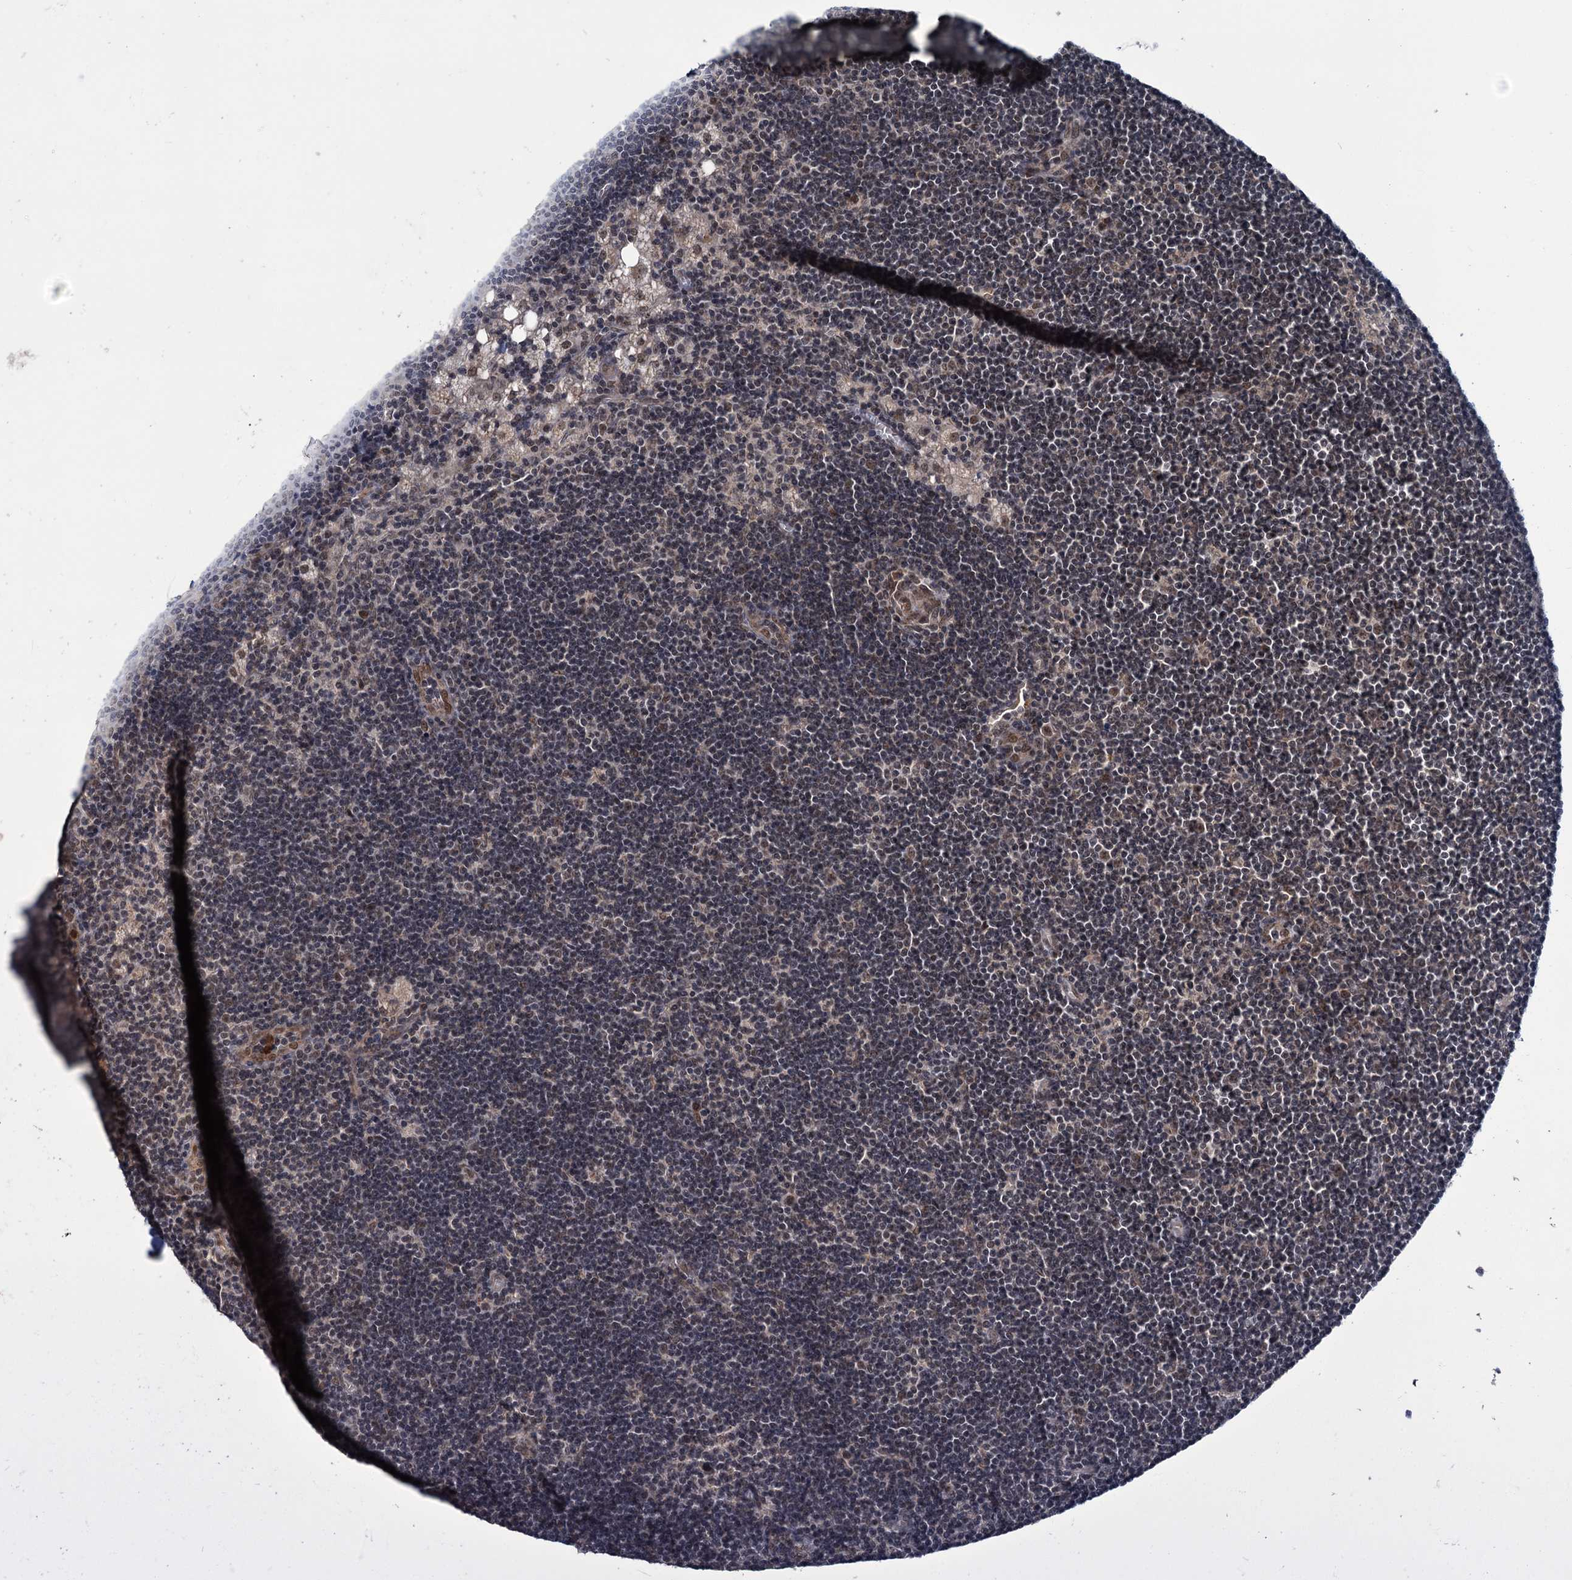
{"staining": {"intensity": "moderate", "quantity": "<25%", "location": "nuclear"}, "tissue": "lymph node", "cell_type": "Germinal center cells", "image_type": "normal", "snomed": [{"axis": "morphology", "description": "Normal tissue, NOS"}, {"axis": "topography", "description": "Lymph node"}], "caption": "The photomicrograph exhibits immunohistochemical staining of unremarkable lymph node. There is moderate nuclear positivity is identified in about <25% of germinal center cells.", "gene": "KANSL2", "patient": {"sex": "male", "age": 24}}